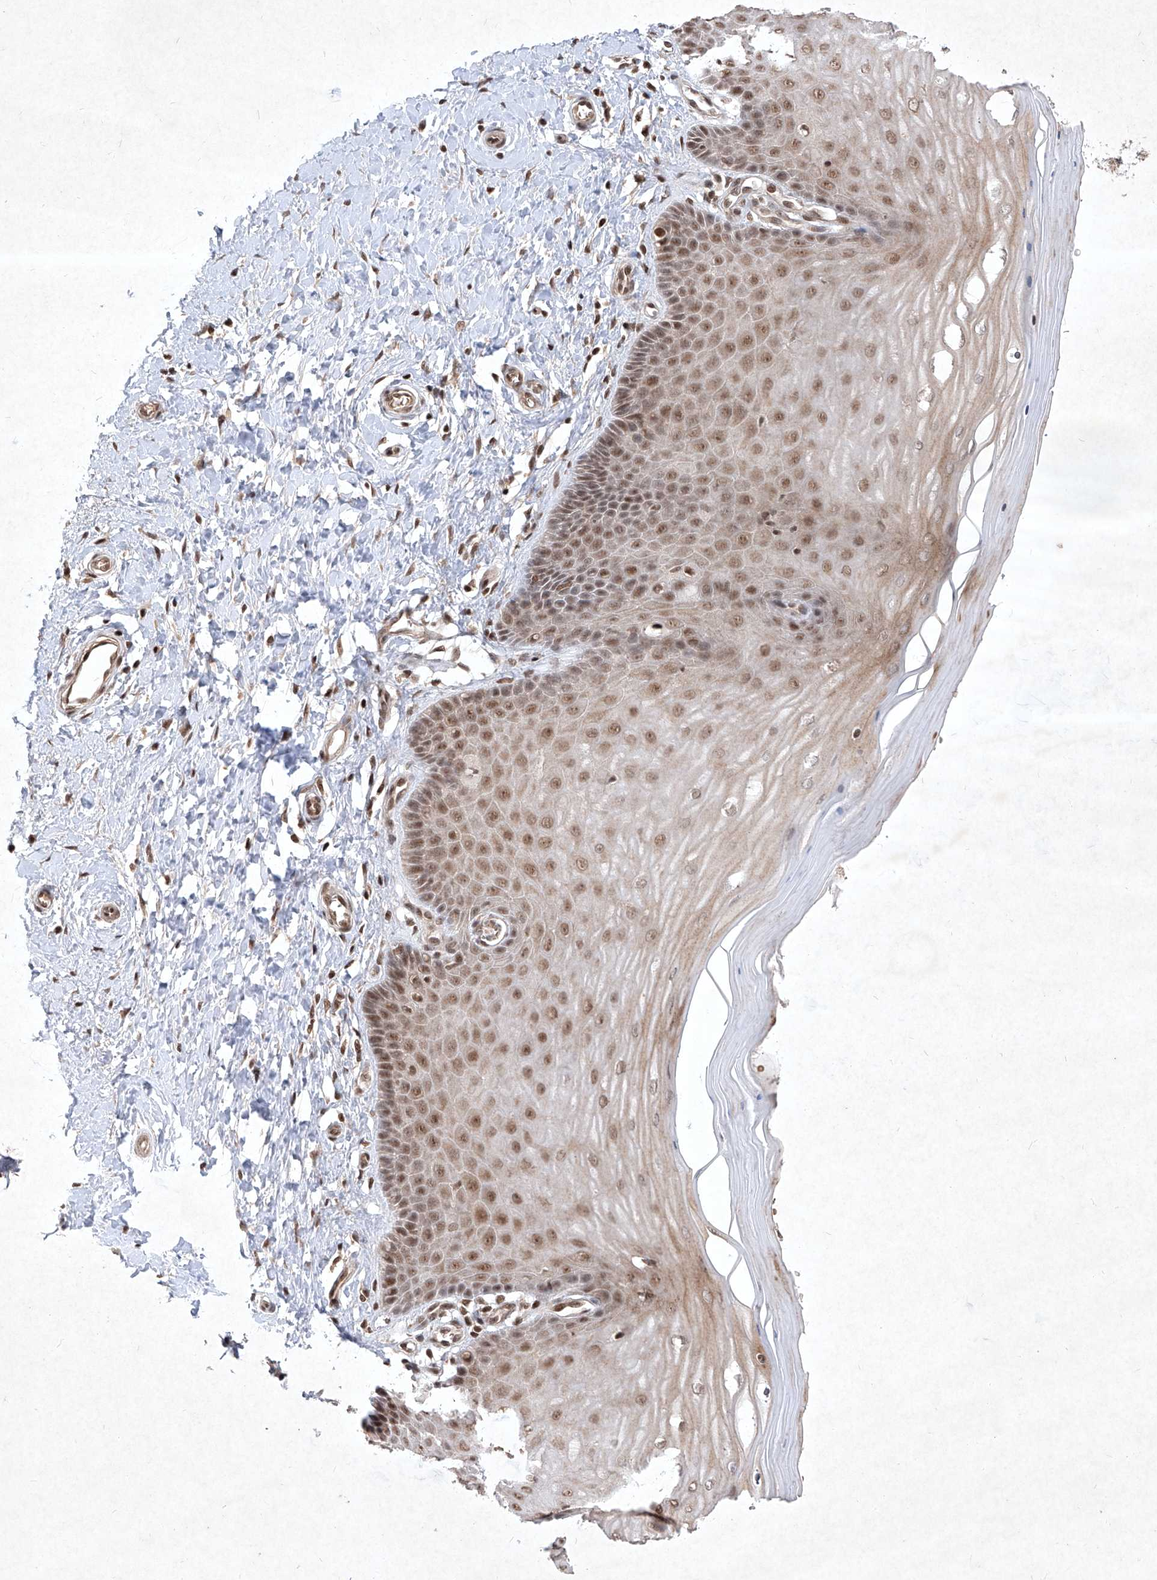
{"staining": {"intensity": "strong", "quantity": ">75%", "location": "cytoplasmic/membranous,nuclear"}, "tissue": "cervix", "cell_type": "Glandular cells", "image_type": "normal", "snomed": [{"axis": "morphology", "description": "Normal tissue, NOS"}, {"axis": "topography", "description": "Cervix"}], "caption": "The histopathology image displays immunohistochemical staining of normal cervix. There is strong cytoplasmic/membranous,nuclear expression is appreciated in about >75% of glandular cells. (brown staining indicates protein expression, while blue staining denotes nuclei).", "gene": "IRF2", "patient": {"sex": "female", "age": 55}}